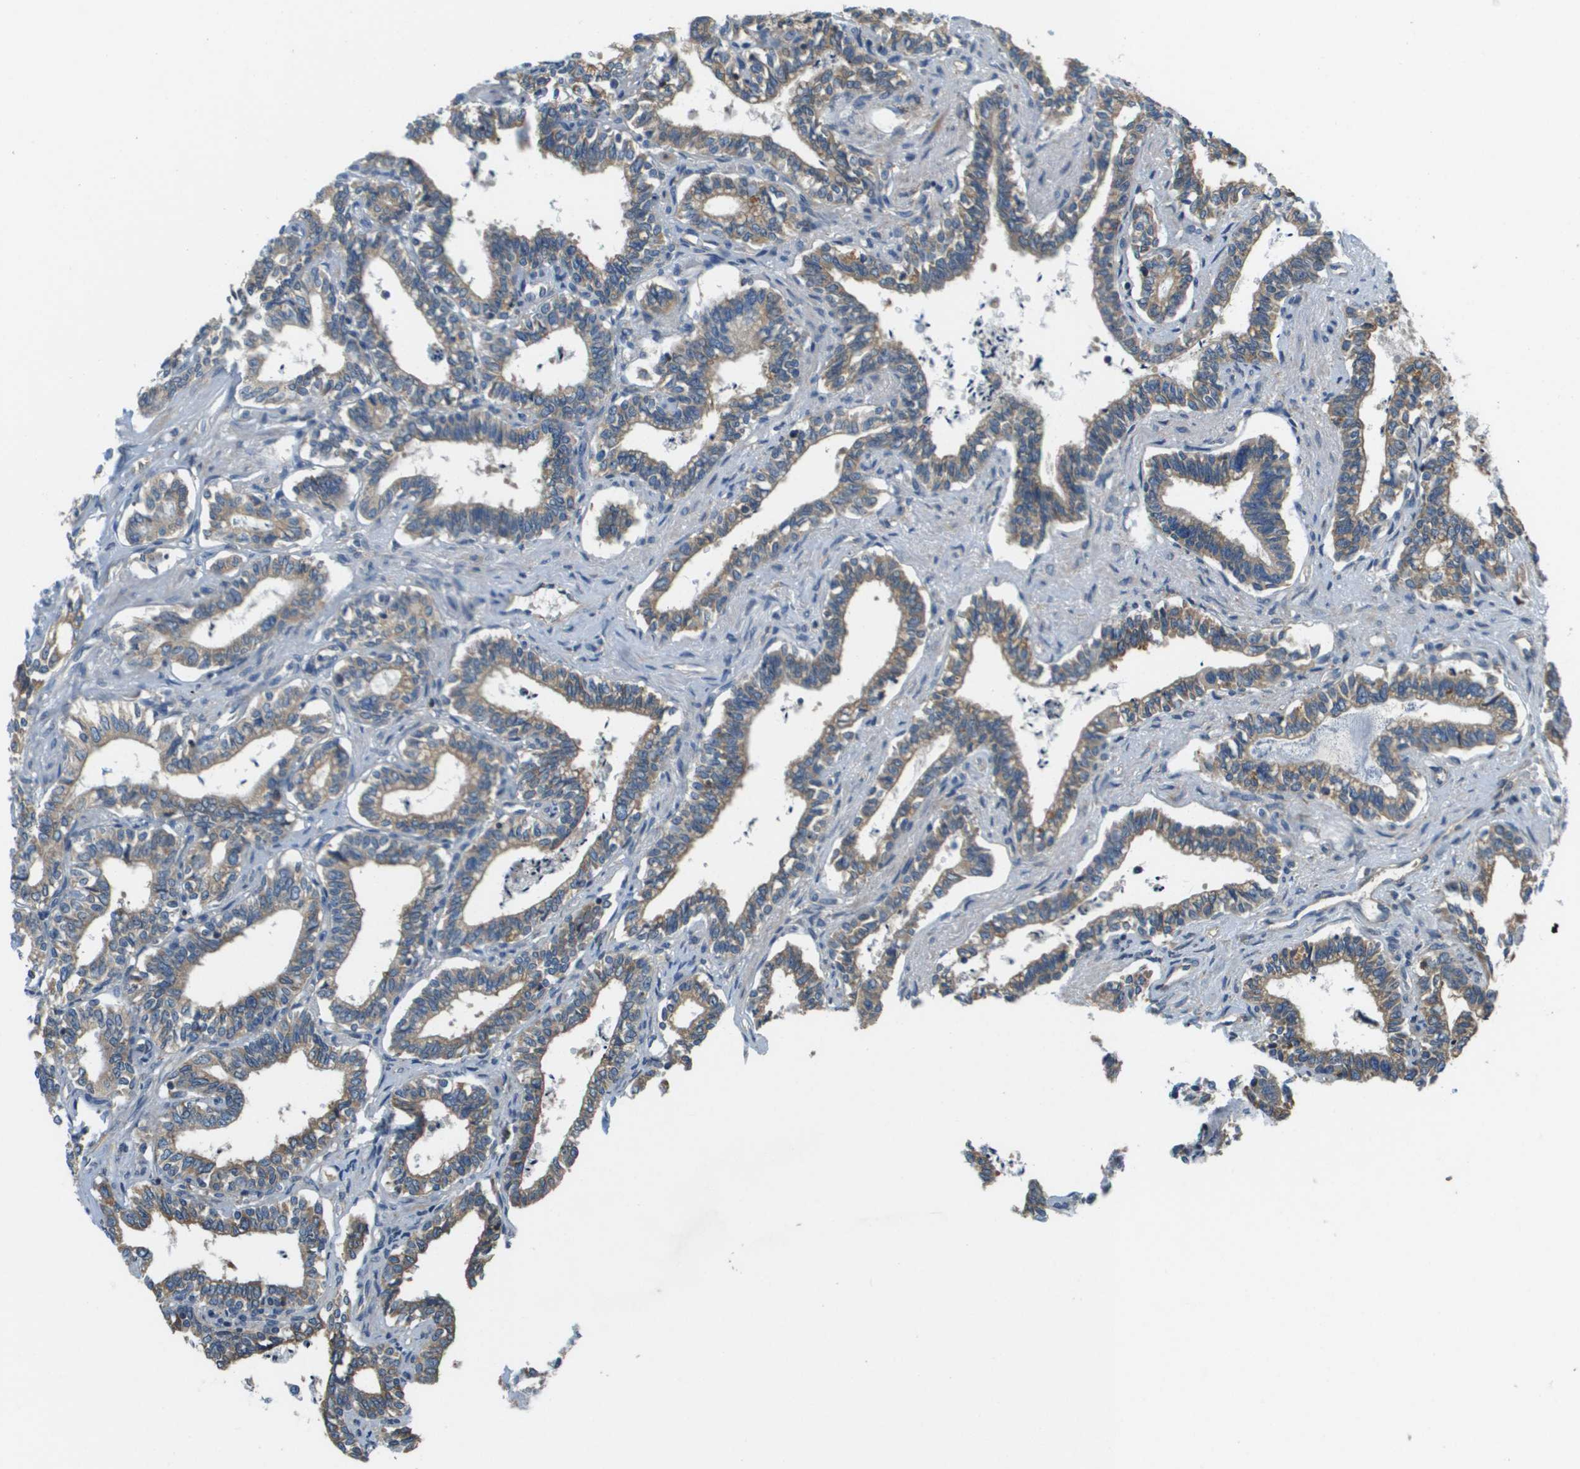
{"staining": {"intensity": "weak", "quantity": ">75%", "location": "cytoplasmic/membranous"}, "tissue": "seminal vesicle", "cell_type": "Glandular cells", "image_type": "normal", "snomed": [{"axis": "morphology", "description": "Normal tissue, NOS"}, {"axis": "morphology", "description": "Adenocarcinoma, High grade"}, {"axis": "topography", "description": "Prostate"}, {"axis": "topography", "description": "Seminal veicle"}], "caption": "IHC of unremarkable human seminal vesicle demonstrates low levels of weak cytoplasmic/membranous staining in about >75% of glandular cells.", "gene": "SAMSN1", "patient": {"sex": "male", "age": 55}}